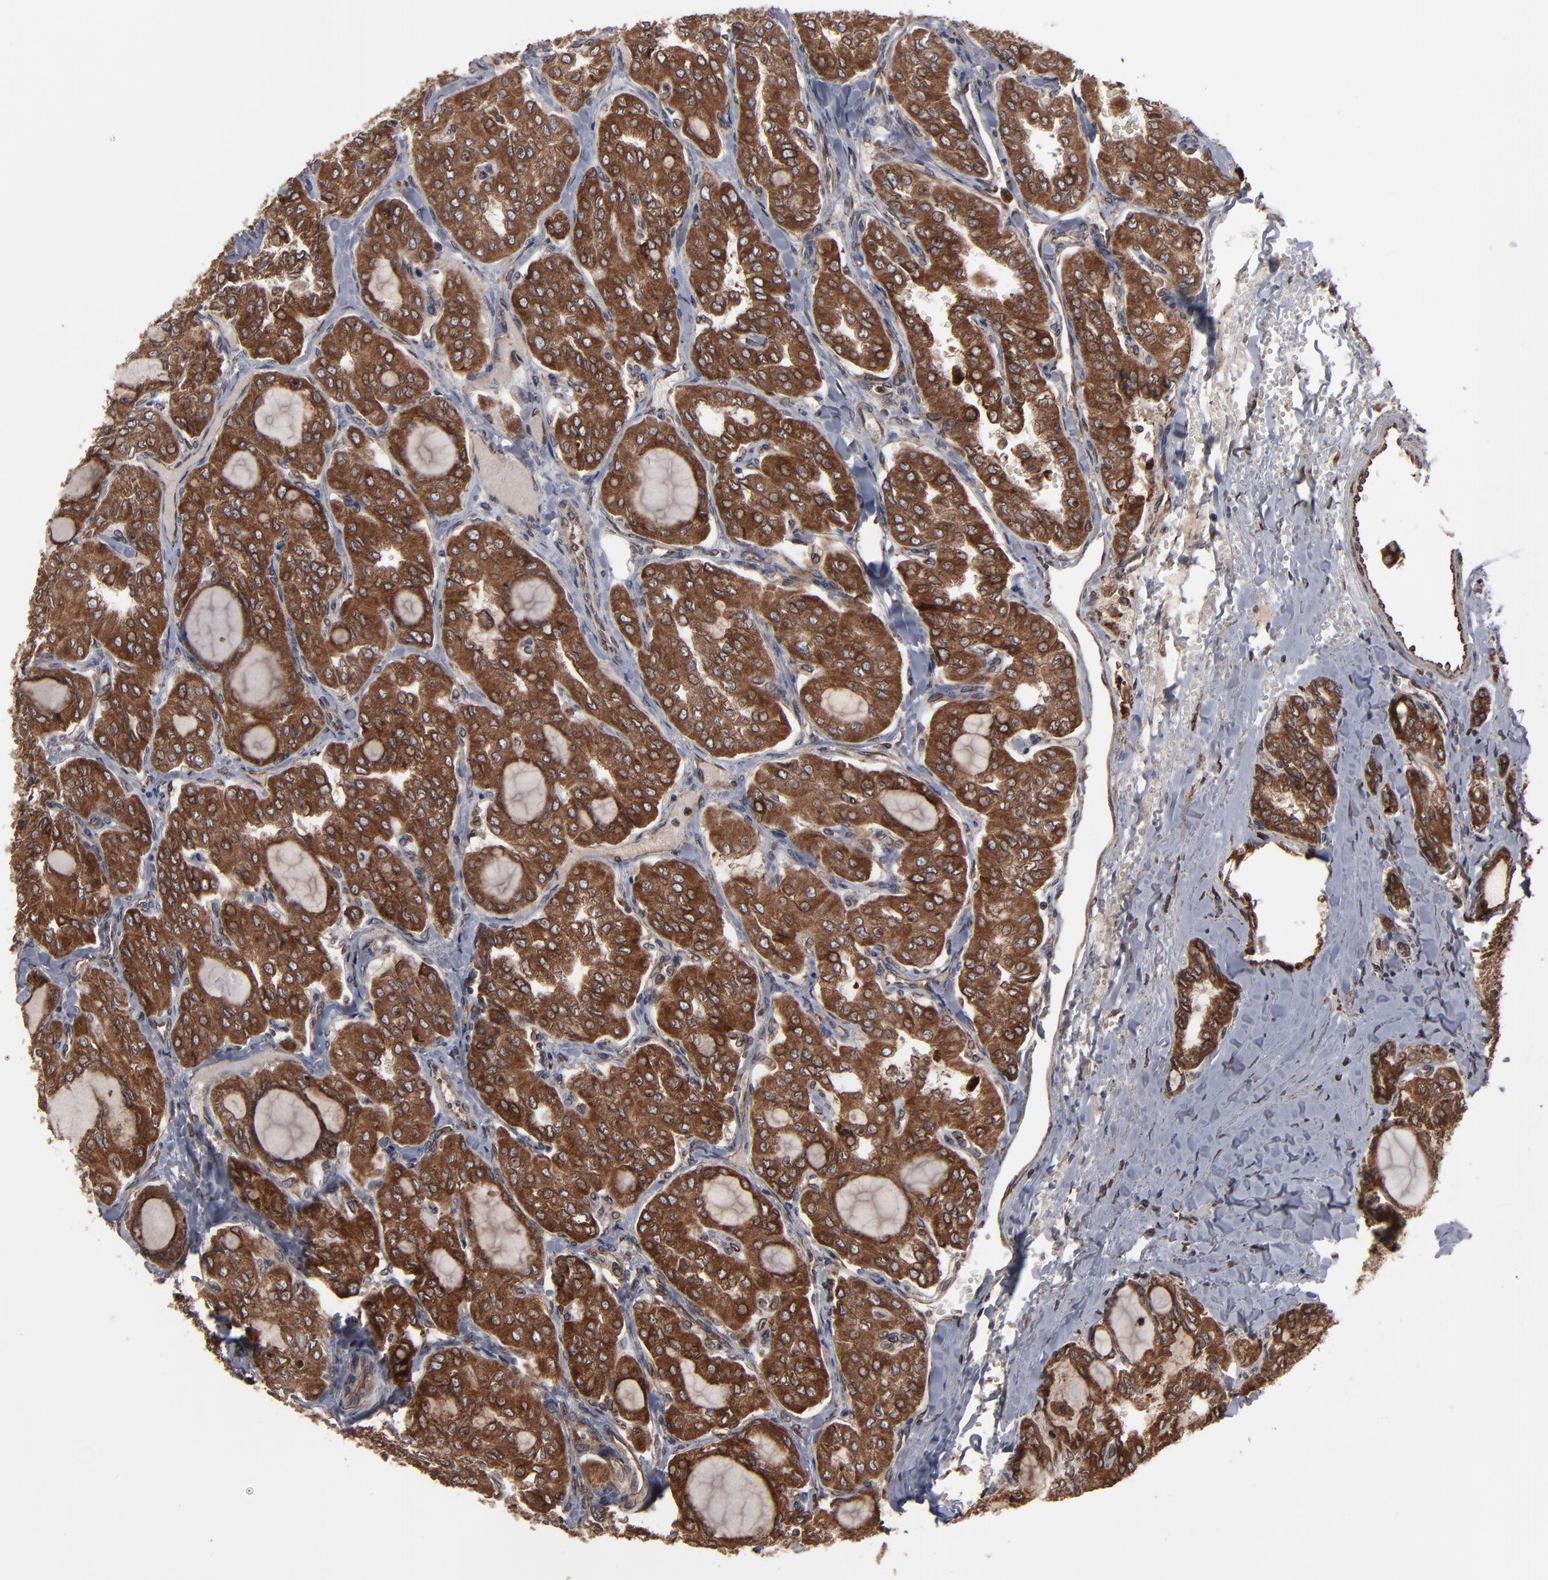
{"staining": {"intensity": "strong", "quantity": ">75%", "location": "cytoplasmic/membranous"}, "tissue": "thyroid cancer", "cell_type": "Tumor cells", "image_type": "cancer", "snomed": [{"axis": "morphology", "description": "Papillary adenocarcinoma, NOS"}, {"axis": "topography", "description": "Thyroid gland"}], "caption": "An immunohistochemistry (IHC) micrograph of neoplastic tissue is shown. Protein staining in brown labels strong cytoplasmic/membranous positivity in thyroid papillary adenocarcinoma within tumor cells.", "gene": "CNIH1", "patient": {"sex": "male", "age": 20}}